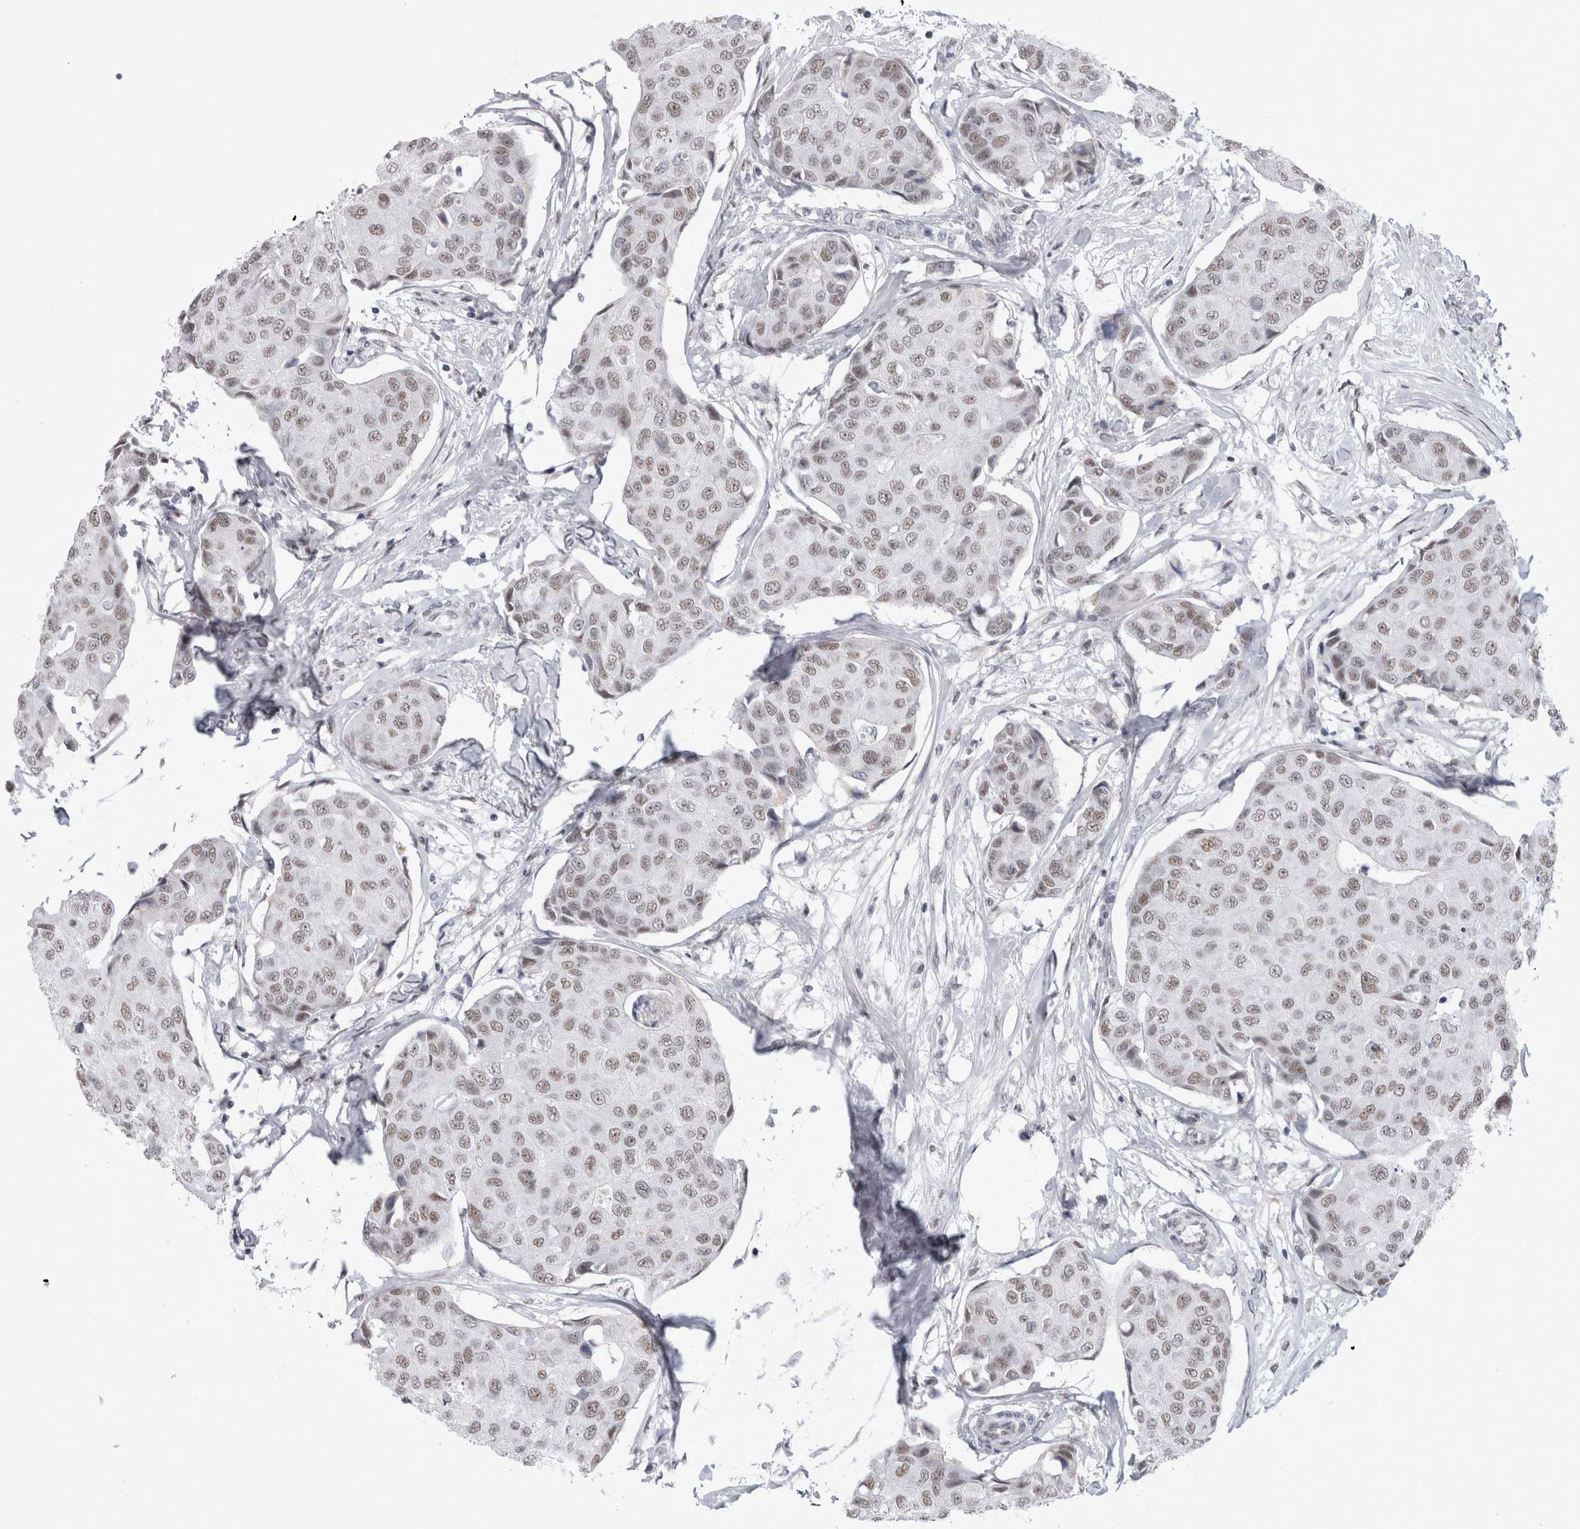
{"staining": {"intensity": "weak", "quantity": ">75%", "location": "nuclear"}, "tissue": "breast cancer", "cell_type": "Tumor cells", "image_type": "cancer", "snomed": [{"axis": "morphology", "description": "Duct carcinoma"}, {"axis": "topography", "description": "Breast"}], "caption": "A brown stain highlights weak nuclear expression of a protein in human breast cancer tumor cells.", "gene": "API5", "patient": {"sex": "female", "age": 80}}